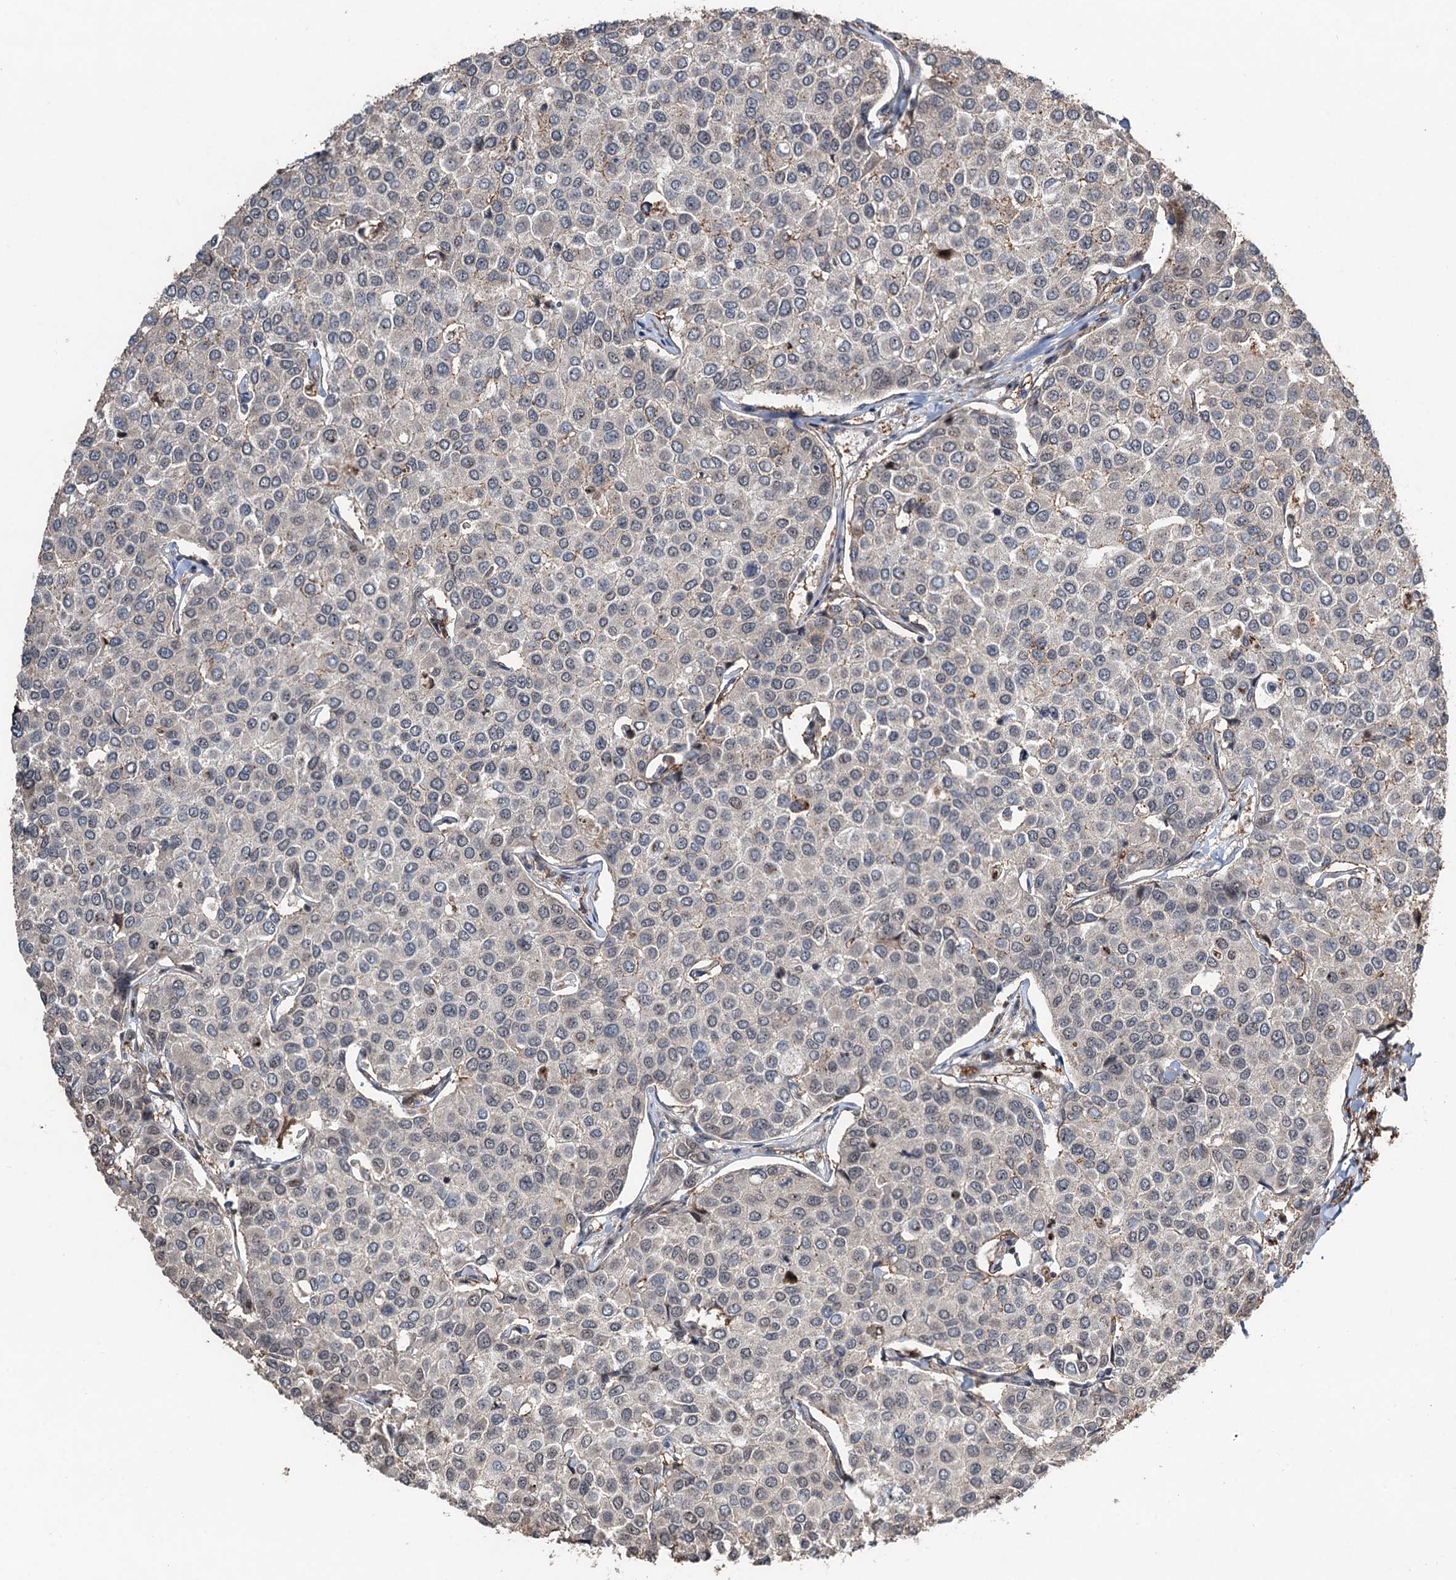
{"staining": {"intensity": "negative", "quantity": "none", "location": "none"}, "tissue": "breast cancer", "cell_type": "Tumor cells", "image_type": "cancer", "snomed": [{"axis": "morphology", "description": "Duct carcinoma"}, {"axis": "topography", "description": "Breast"}], "caption": "Breast cancer was stained to show a protein in brown. There is no significant expression in tumor cells. The staining was performed using DAB to visualize the protein expression in brown, while the nuclei were stained in blue with hematoxylin (Magnification: 20x).", "gene": "TMA16", "patient": {"sex": "female", "age": 55}}